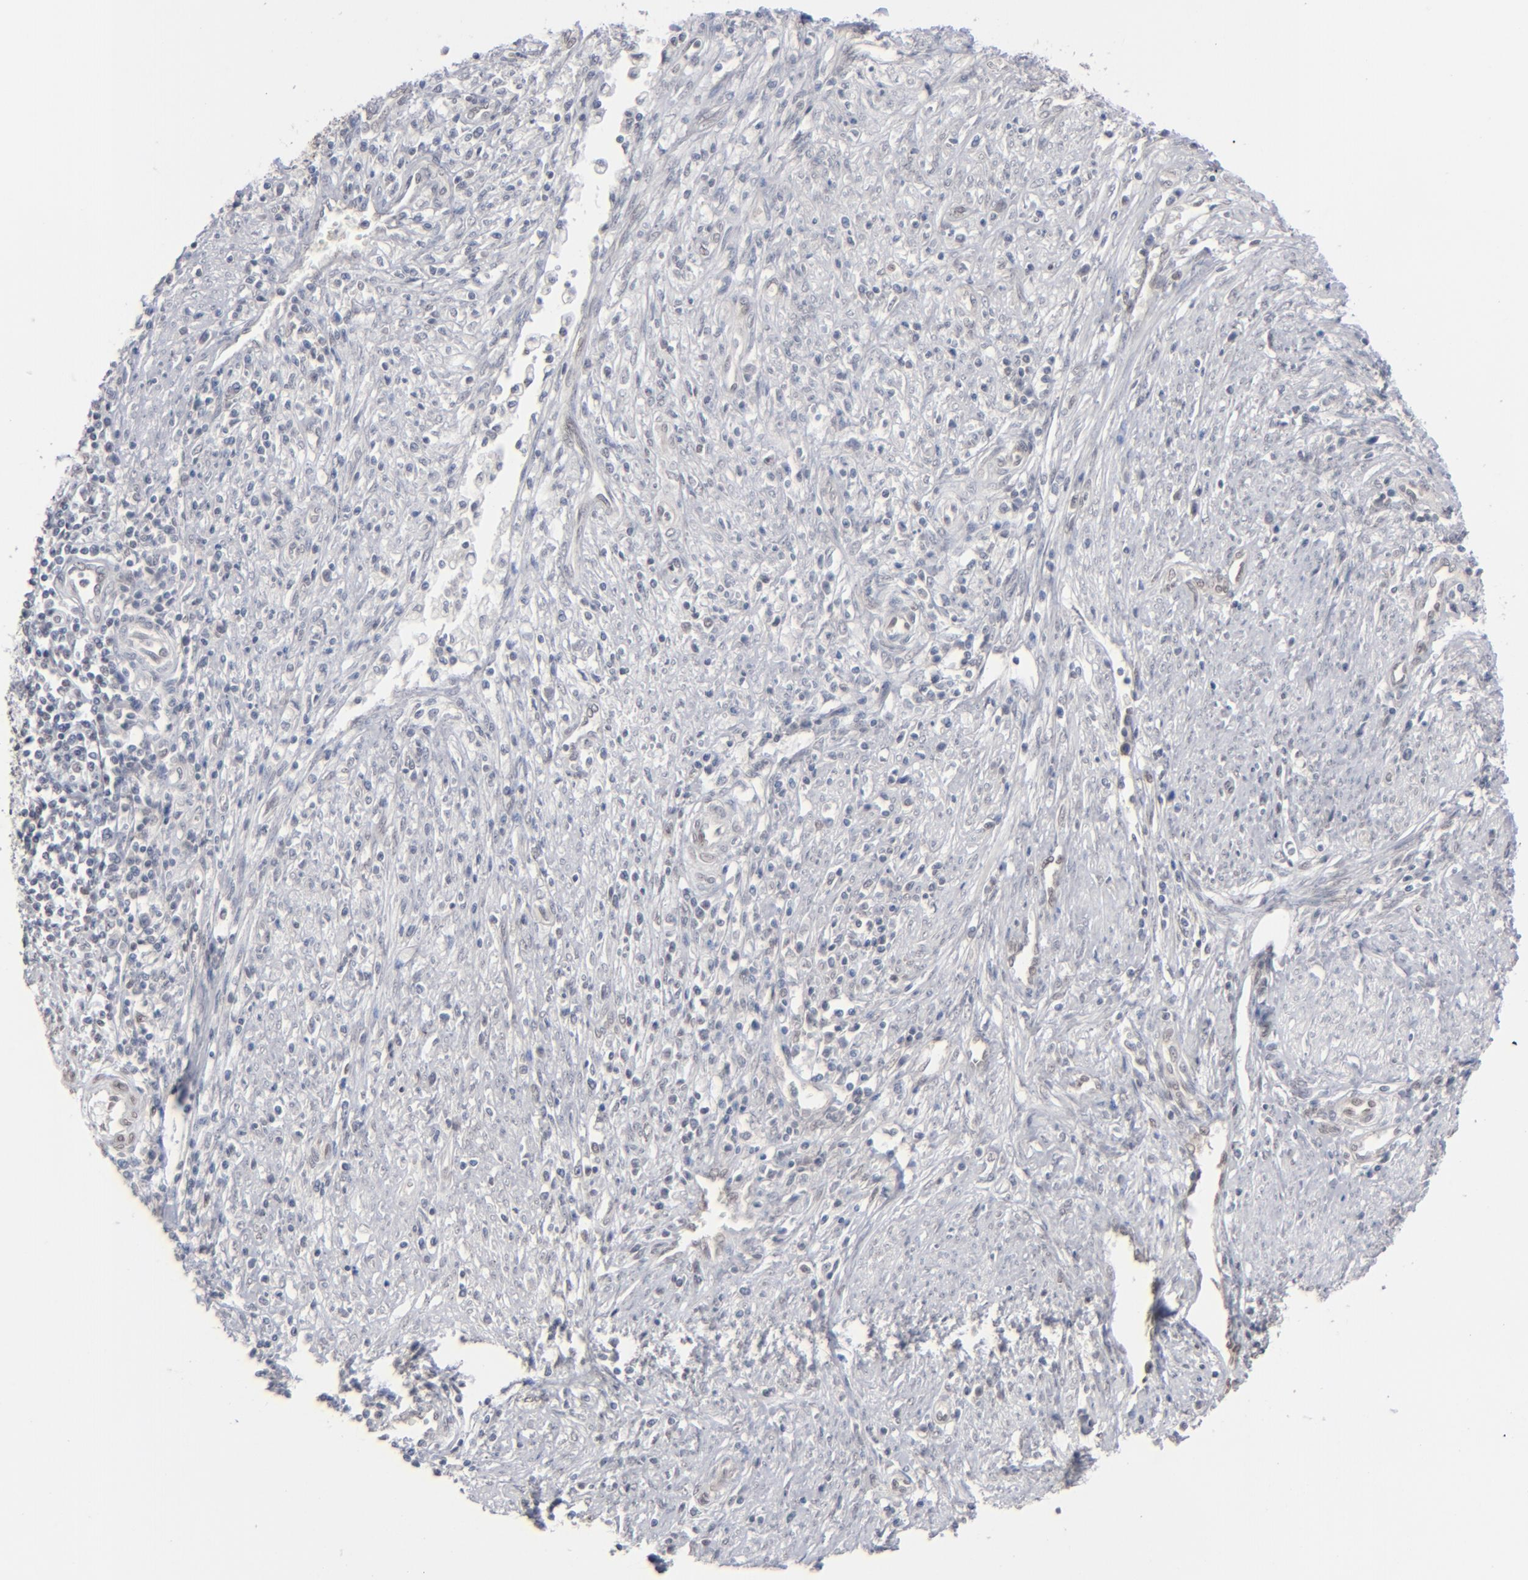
{"staining": {"intensity": "negative", "quantity": "none", "location": "none"}, "tissue": "cervical cancer", "cell_type": "Tumor cells", "image_type": "cancer", "snomed": [{"axis": "morphology", "description": "Adenocarcinoma, NOS"}, {"axis": "topography", "description": "Cervix"}], "caption": "The immunohistochemistry micrograph has no significant staining in tumor cells of cervical cancer (adenocarcinoma) tissue.", "gene": "IRF9", "patient": {"sex": "female", "age": 36}}